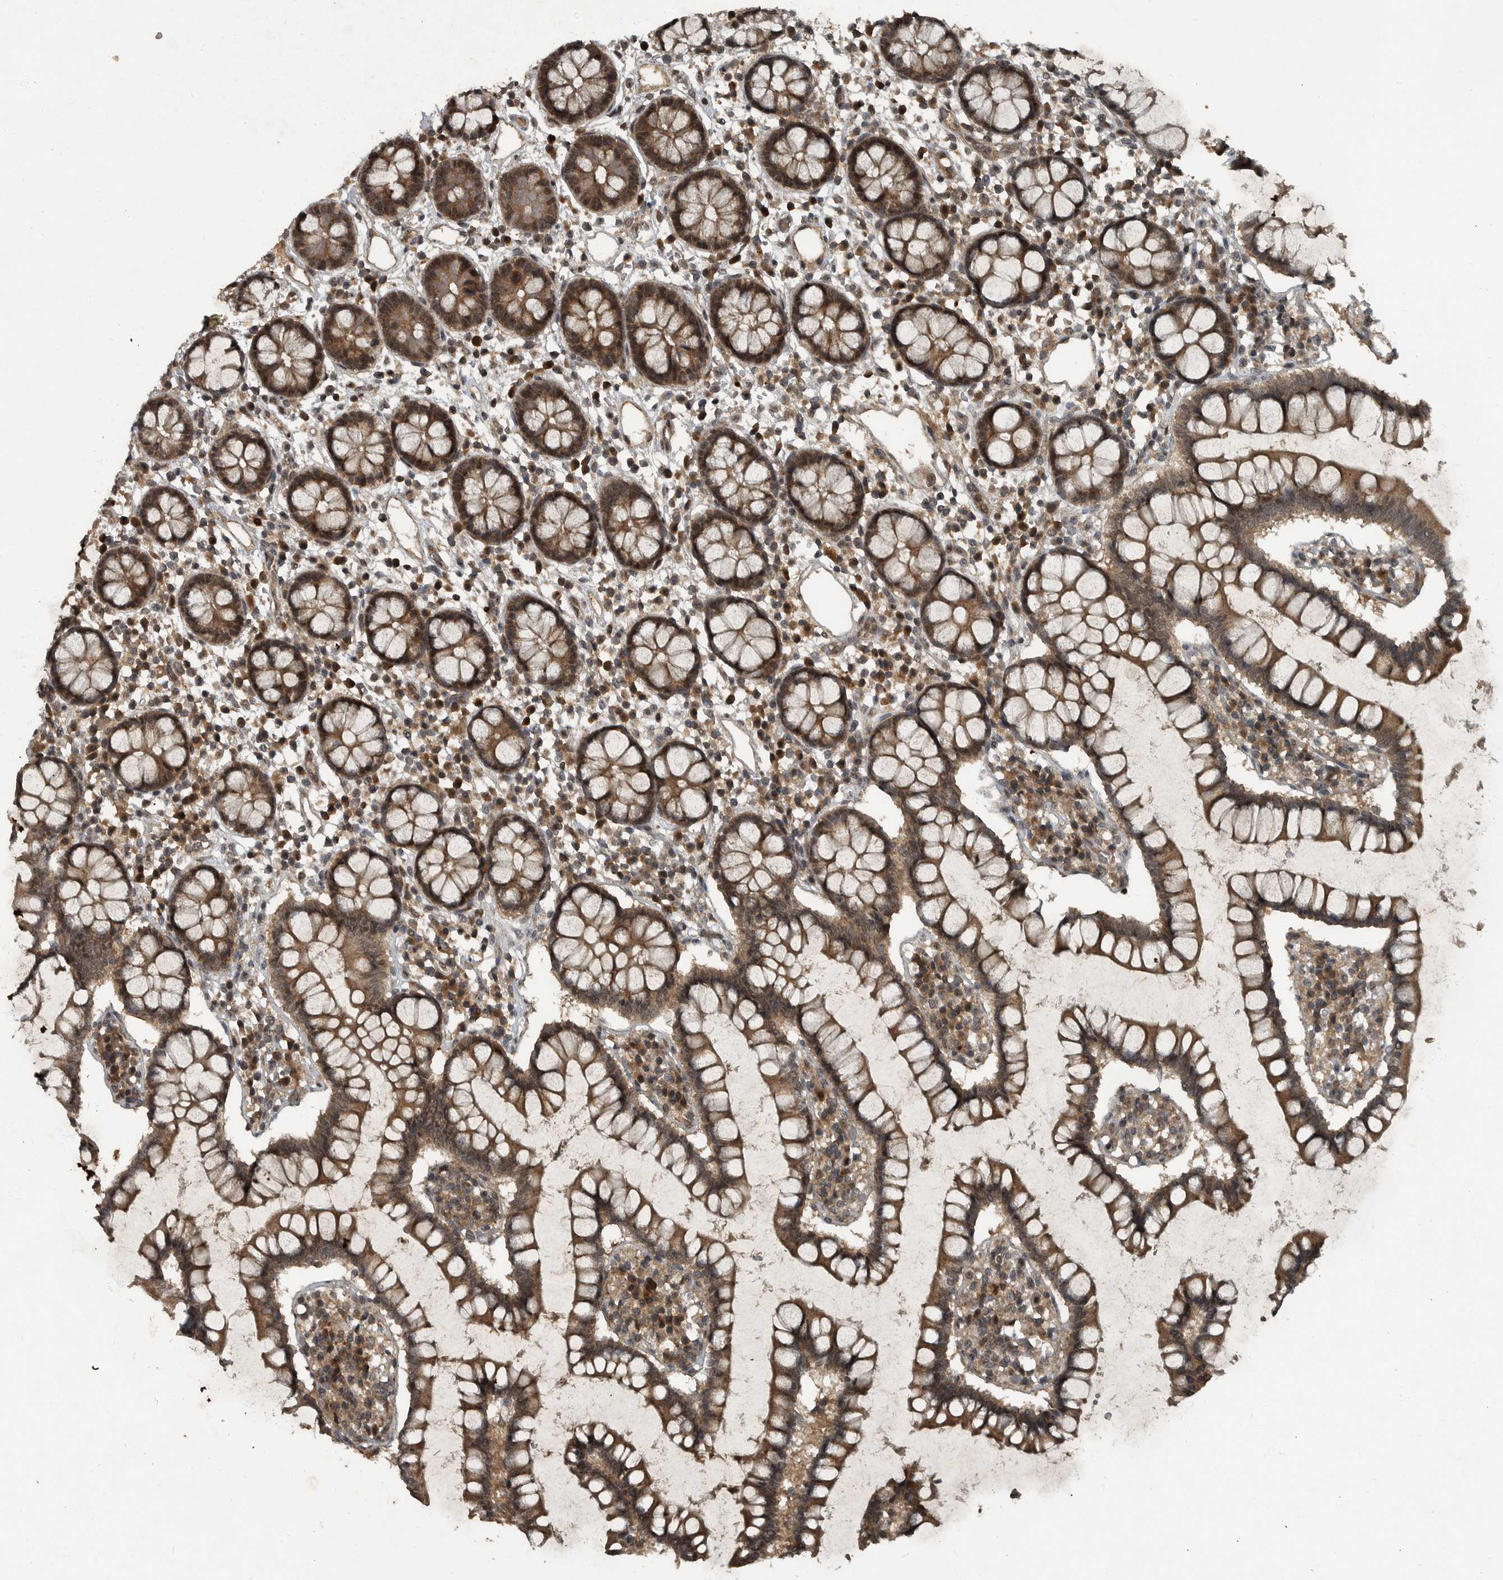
{"staining": {"intensity": "weak", "quantity": ">75%", "location": "cytoplasmic/membranous,nuclear"}, "tissue": "colon", "cell_type": "Endothelial cells", "image_type": "normal", "snomed": [{"axis": "morphology", "description": "Normal tissue, NOS"}, {"axis": "topography", "description": "Colon"}], "caption": "This is a histology image of IHC staining of unremarkable colon, which shows weak staining in the cytoplasmic/membranous,nuclear of endothelial cells.", "gene": "FOXO1", "patient": {"sex": "female", "age": 79}}